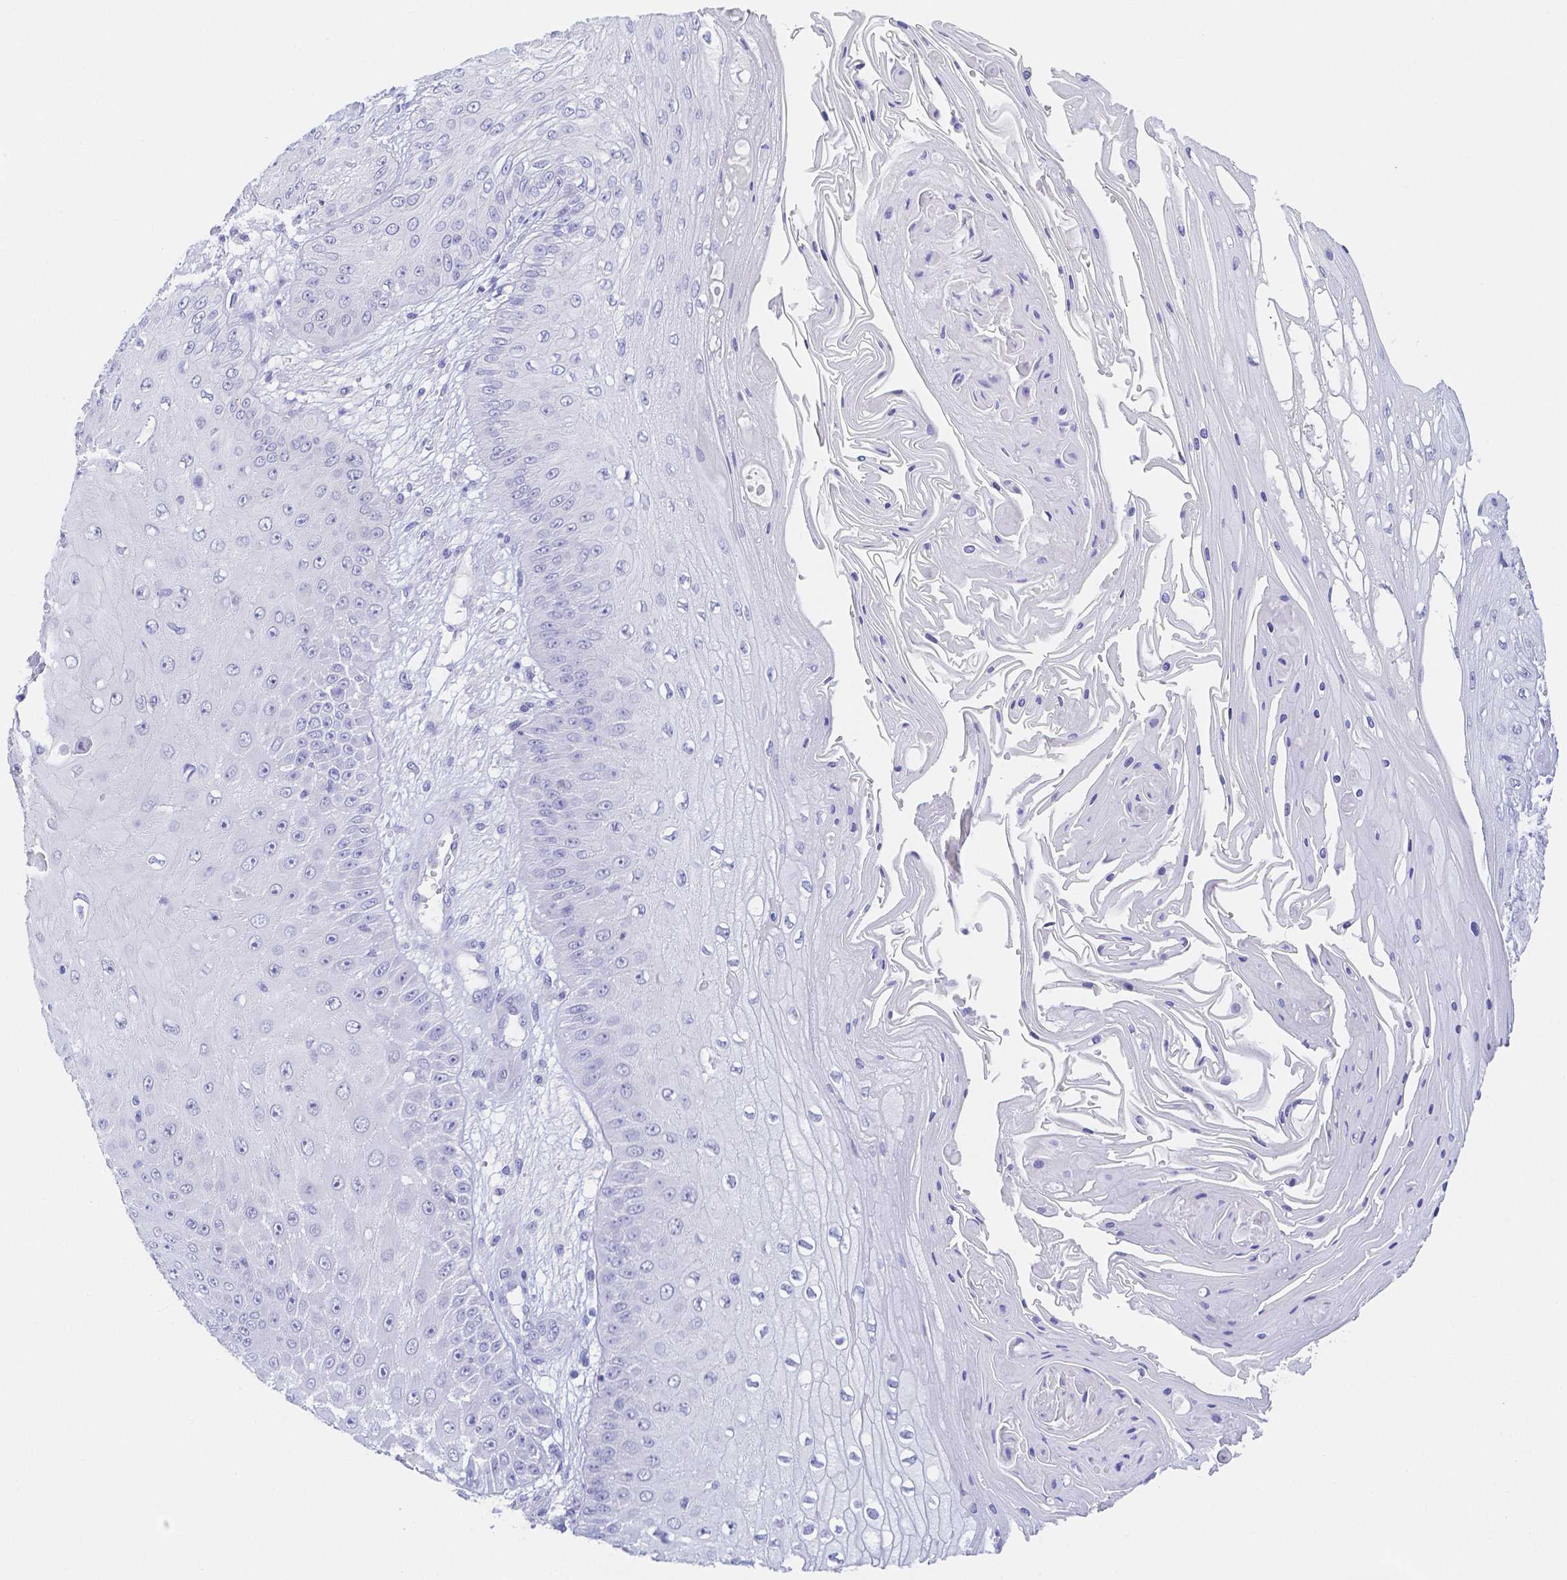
{"staining": {"intensity": "negative", "quantity": "none", "location": "none"}, "tissue": "skin cancer", "cell_type": "Tumor cells", "image_type": "cancer", "snomed": [{"axis": "morphology", "description": "Squamous cell carcinoma, NOS"}, {"axis": "topography", "description": "Skin"}], "caption": "There is no significant staining in tumor cells of skin cancer.", "gene": "ZG16B", "patient": {"sex": "male", "age": 70}}